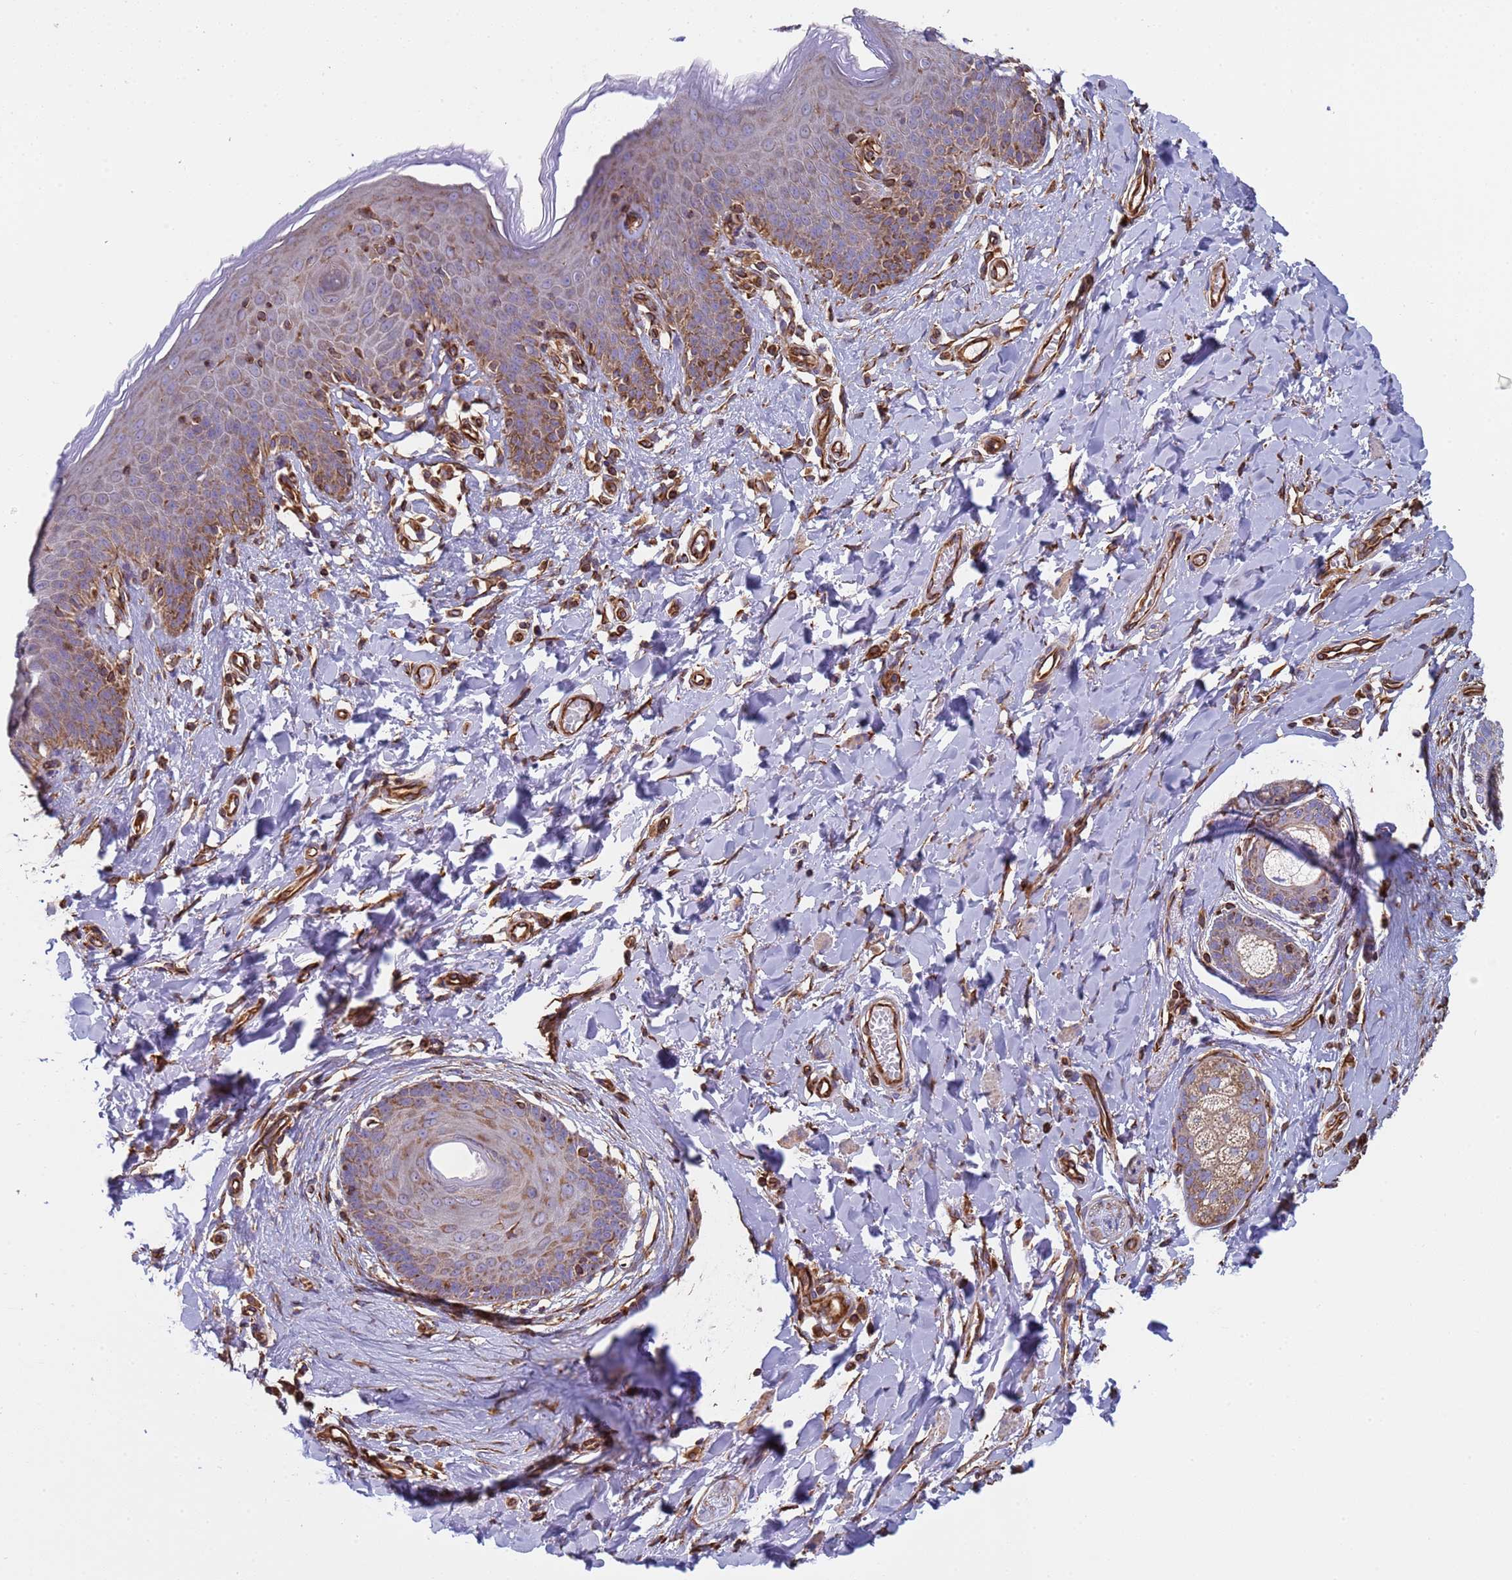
{"staining": {"intensity": "moderate", "quantity": "25%-75%", "location": "cytoplasmic/membranous"}, "tissue": "skin", "cell_type": "Epidermal cells", "image_type": "normal", "snomed": [{"axis": "morphology", "description": "Normal tissue, NOS"}, {"axis": "topography", "description": "Vulva"}], "caption": "This is a micrograph of immunohistochemistry staining of unremarkable skin, which shows moderate expression in the cytoplasmic/membranous of epidermal cells.", "gene": "NUDT12", "patient": {"sex": "female", "age": 66}}